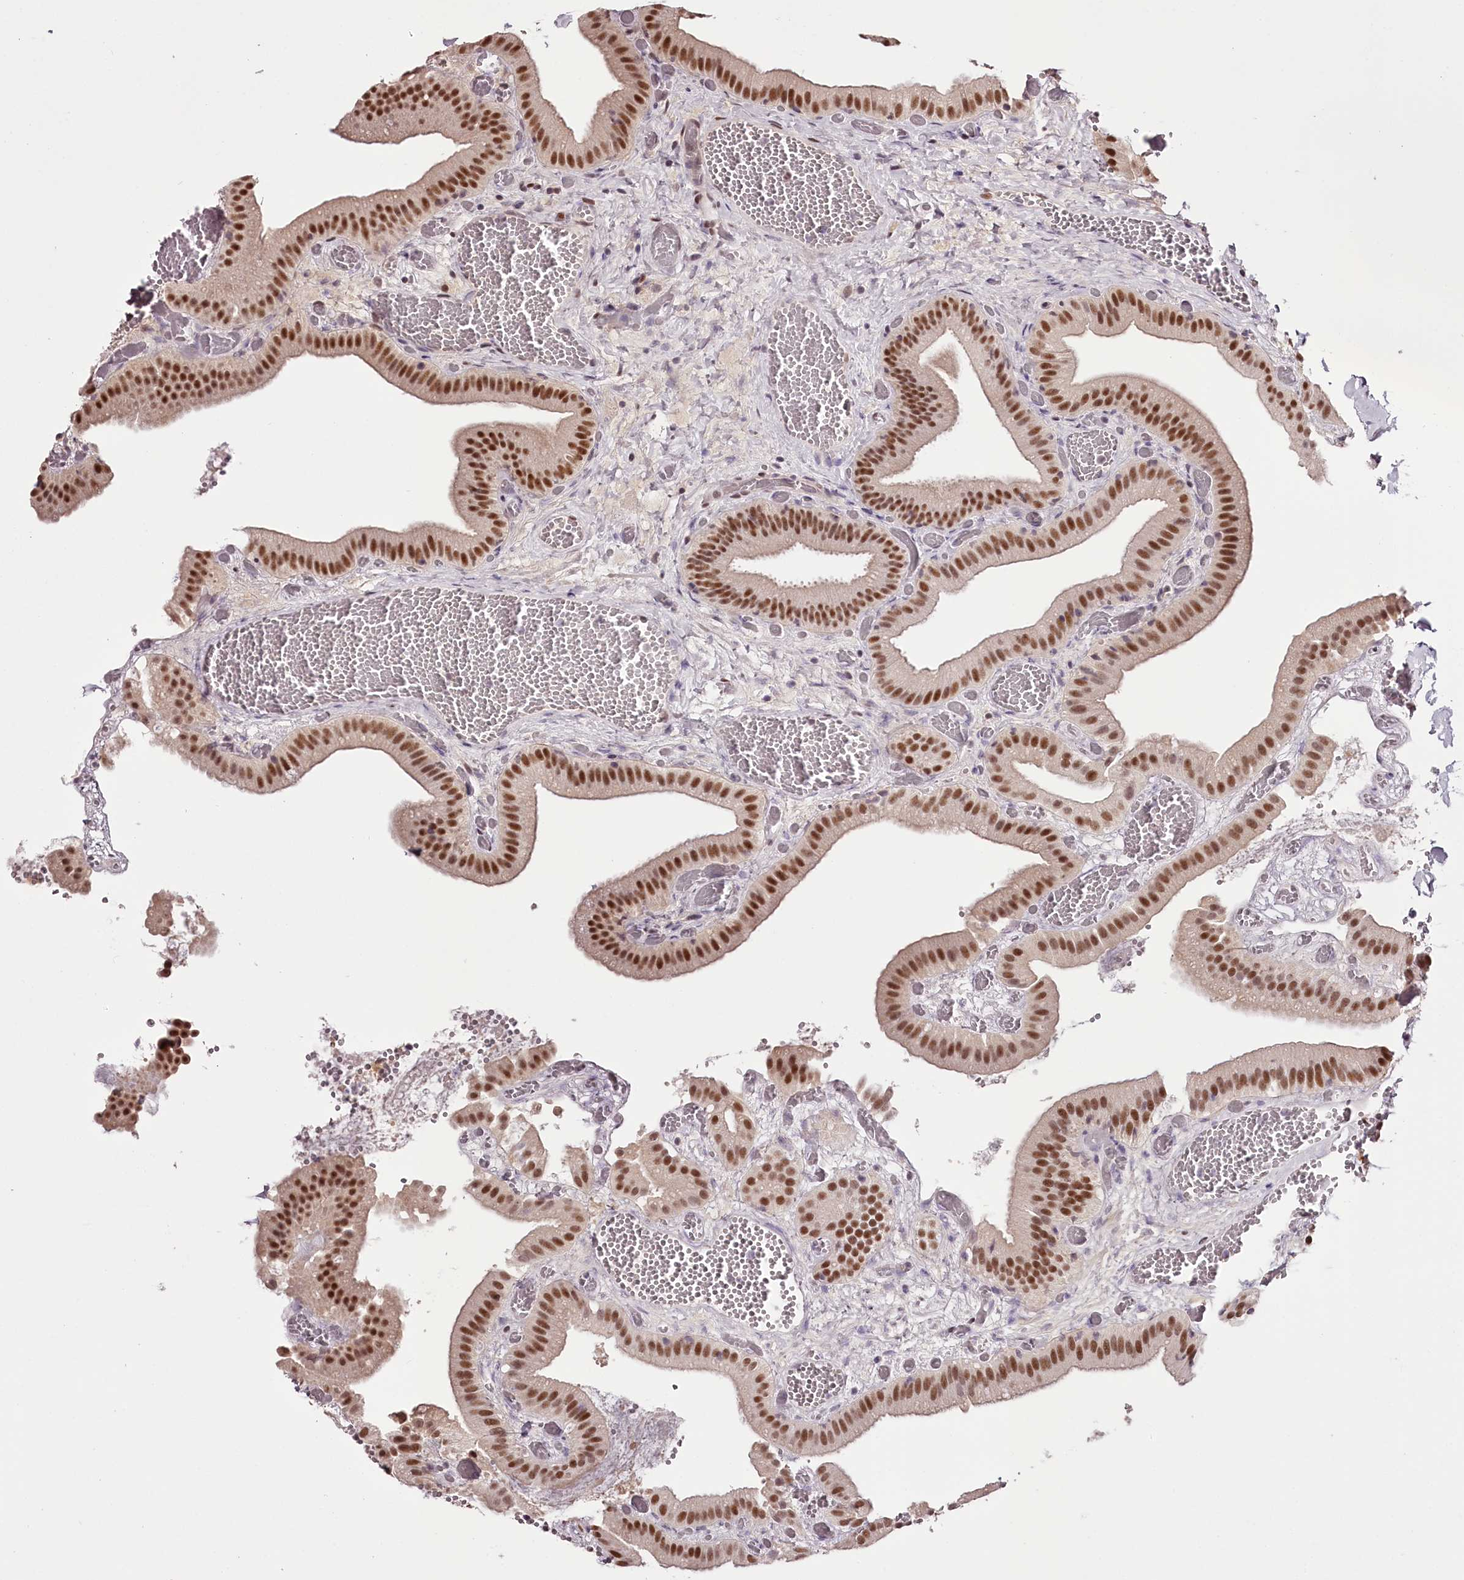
{"staining": {"intensity": "strong", "quantity": ">75%", "location": "nuclear"}, "tissue": "gallbladder", "cell_type": "Glandular cells", "image_type": "normal", "snomed": [{"axis": "morphology", "description": "Normal tissue, NOS"}, {"axis": "topography", "description": "Gallbladder"}], "caption": "This image displays normal gallbladder stained with IHC to label a protein in brown. The nuclear of glandular cells show strong positivity for the protein. Nuclei are counter-stained blue.", "gene": "TTC33", "patient": {"sex": "female", "age": 64}}